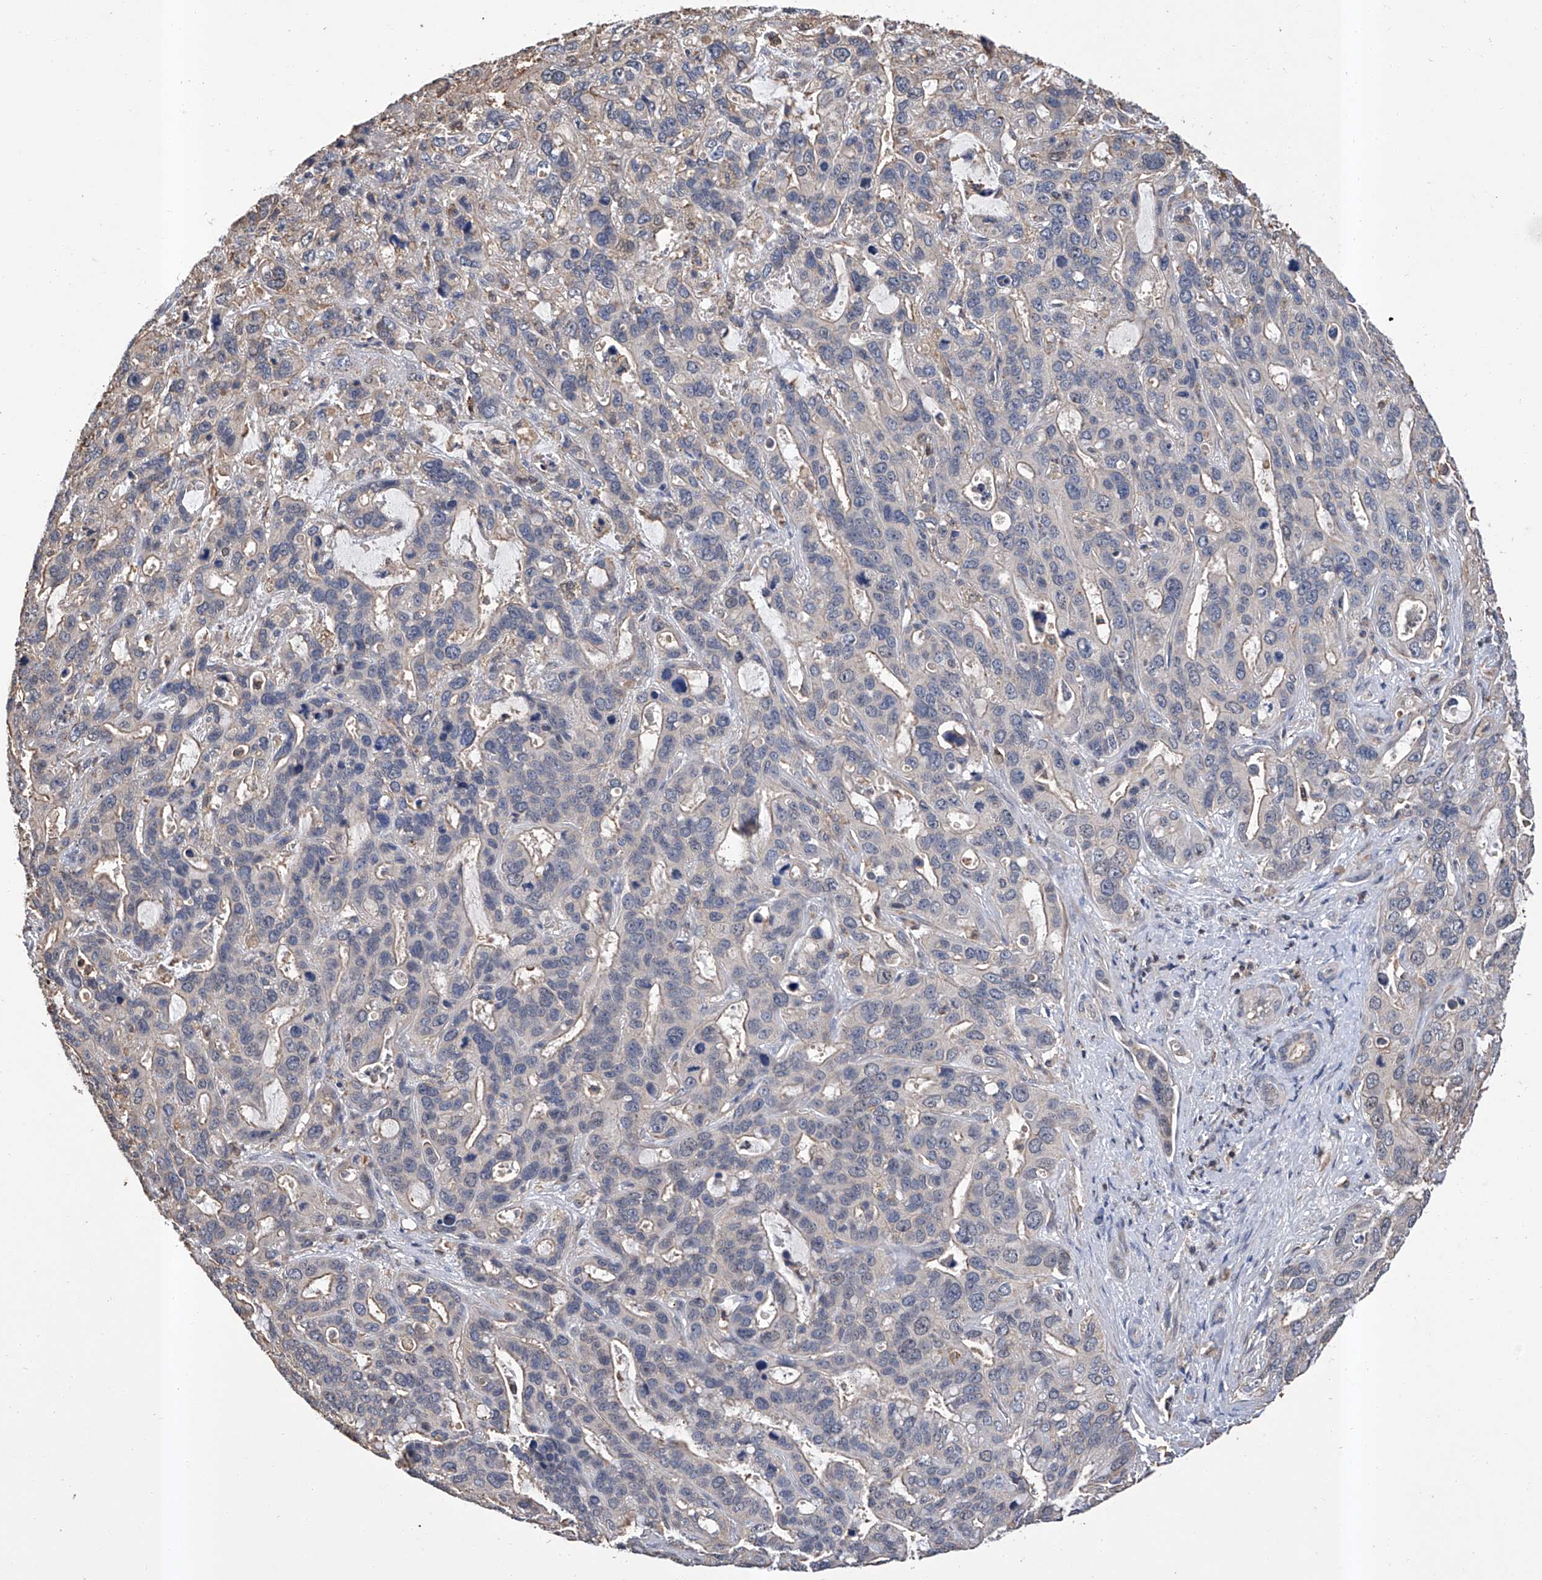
{"staining": {"intensity": "negative", "quantity": "none", "location": "none"}, "tissue": "liver cancer", "cell_type": "Tumor cells", "image_type": "cancer", "snomed": [{"axis": "morphology", "description": "Cholangiocarcinoma"}, {"axis": "topography", "description": "Liver"}], "caption": "There is no significant expression in tumor cells of liver cholangiocarcinoma.", "gene": "GPT", "patient": {"sex": "female", "age": 65}}